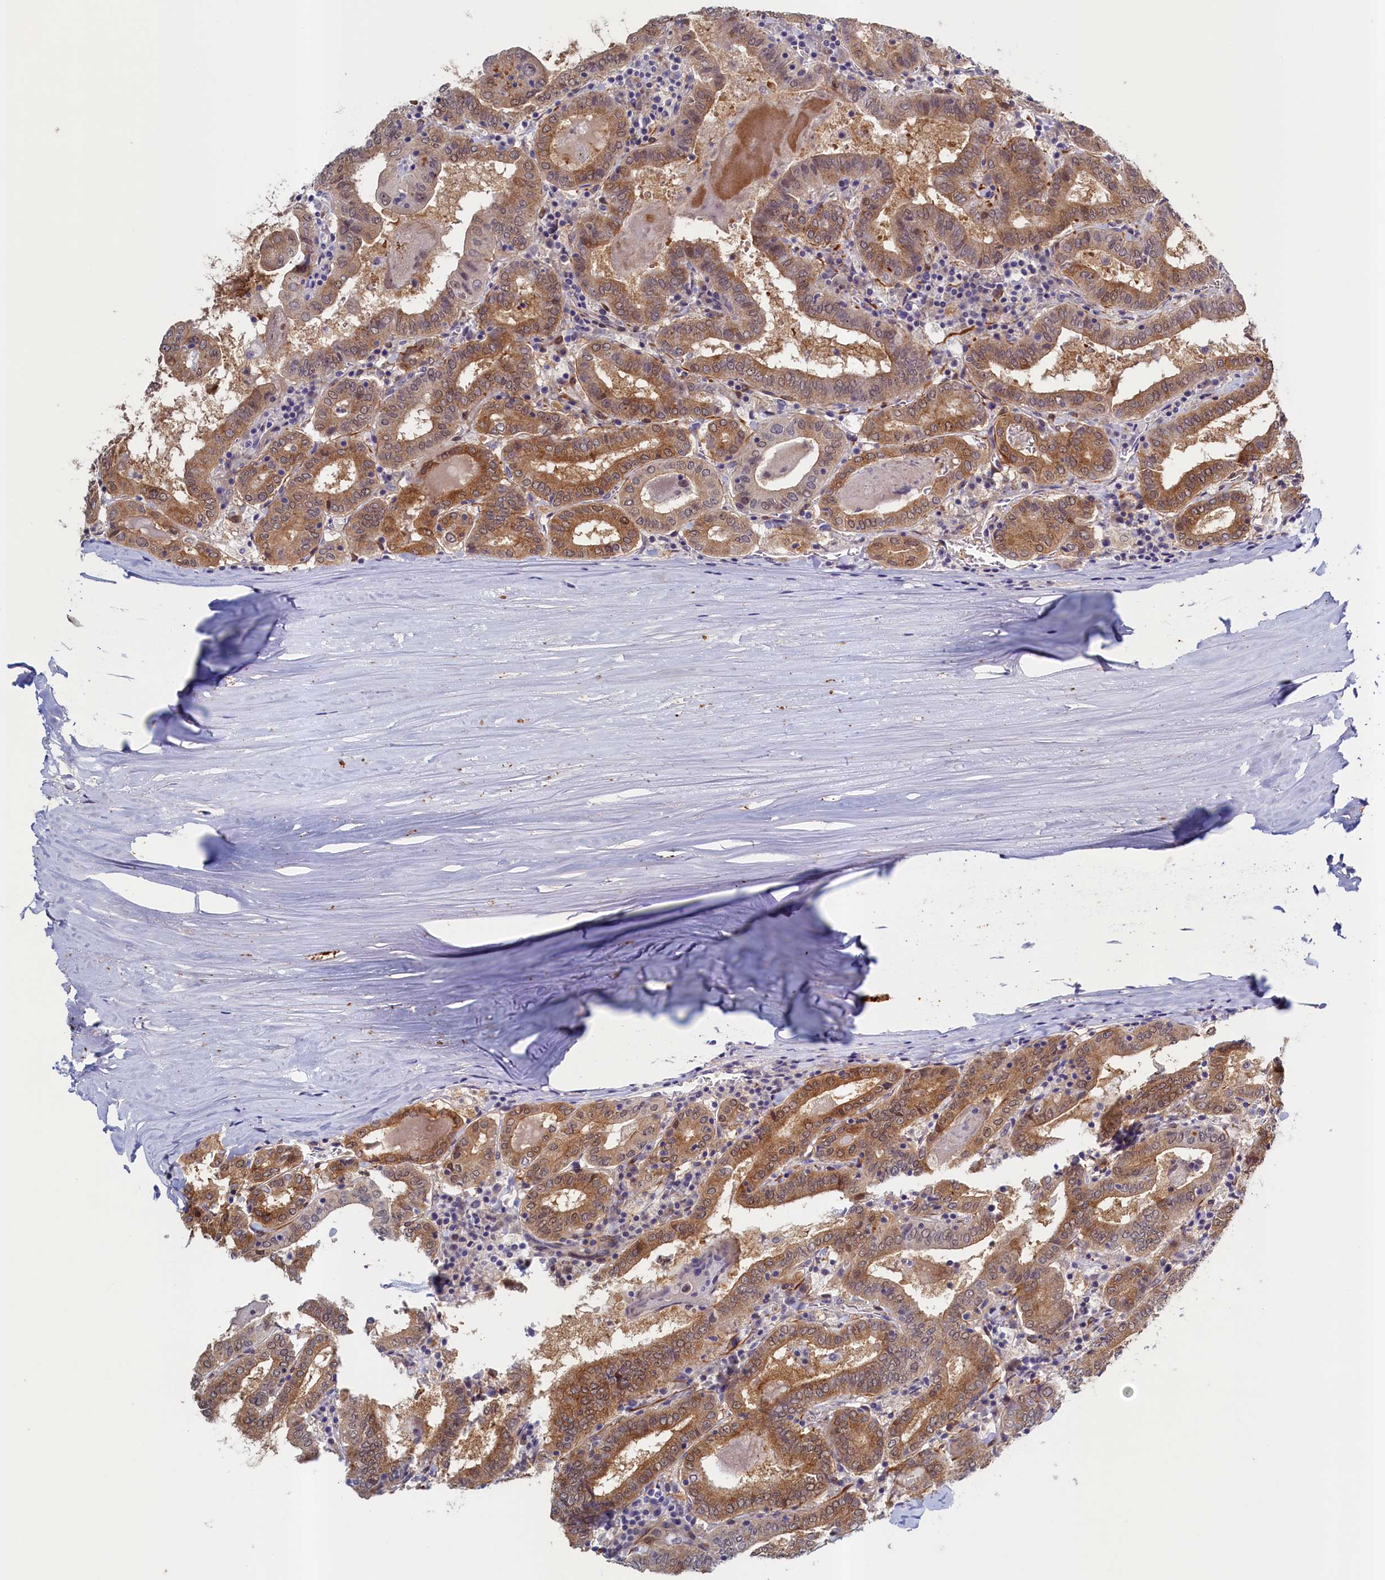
{"staining": {"intensity": "moderate", "quantity": ">75%", "location": "cytoplasmic/membranous"}, "tissue": "thyroid cancer", "cell_type": "Tumor cells", "image_type": "cancer", "snomed": [{"axis": "morphology", "description": "Papillary adenocarcinoma, NOS"}, {"axis": "topography", "description": "Thyroid gland"}], "caption": "High-magnification brightfield microscopy of thyroid cancer stained with DAB (3,3'-diaminobenzidine) (brown) and counterstained with hematoxylin (blue). tumor cells exhibit moderate cytoplasmic/membranous positivity is identified in about>75% of cells. (IHC, brightfield microscopy, high magnification).", "gene": "PACSIN3", "patient": {"sex": "female", "age": 72}}